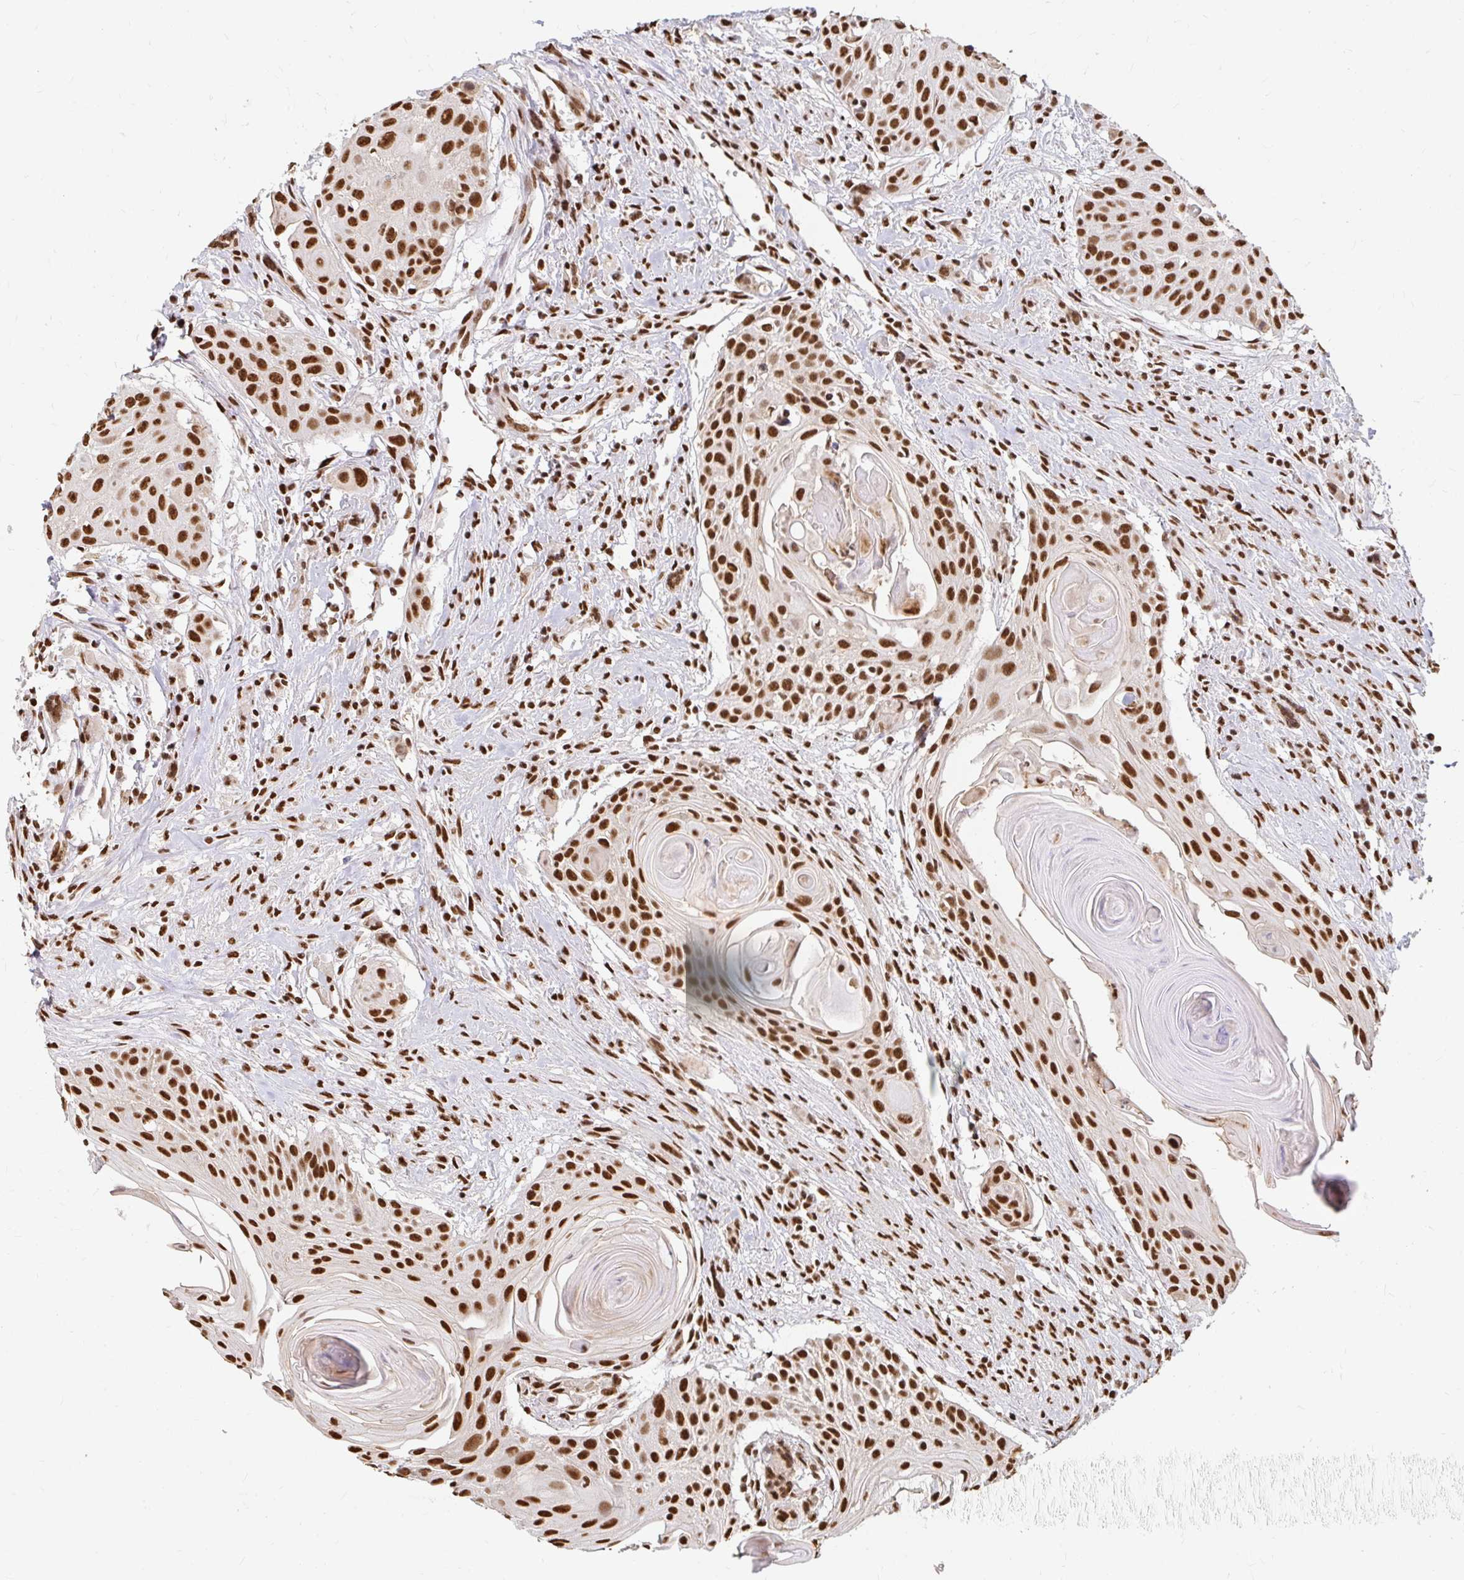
{"staining": {"intensity": "strong", "quantity": ">75%", "location": "nuclear"}, "tissue": "head and neck cancer", "cell_type": "Tumor cells", "image_type": "cancer", "snomed": [{"axis": "morphology", "description": "Squamous cell carcinoma, NOS"}, {"axis": "topography", "description": "Lymph node"}, {"axis": "topography", "description": "Salivary gland"}, {"axis": "topography", "description": "Head-Neck"}], "caption": "Protein expression analysis of head and neck cancer (squamous cell carcinoma) displays strong nuclear positivity in about >75% of tumor cells.", "gene": "HNRNPU", "patient": {"sex": "female", "age": 74}}